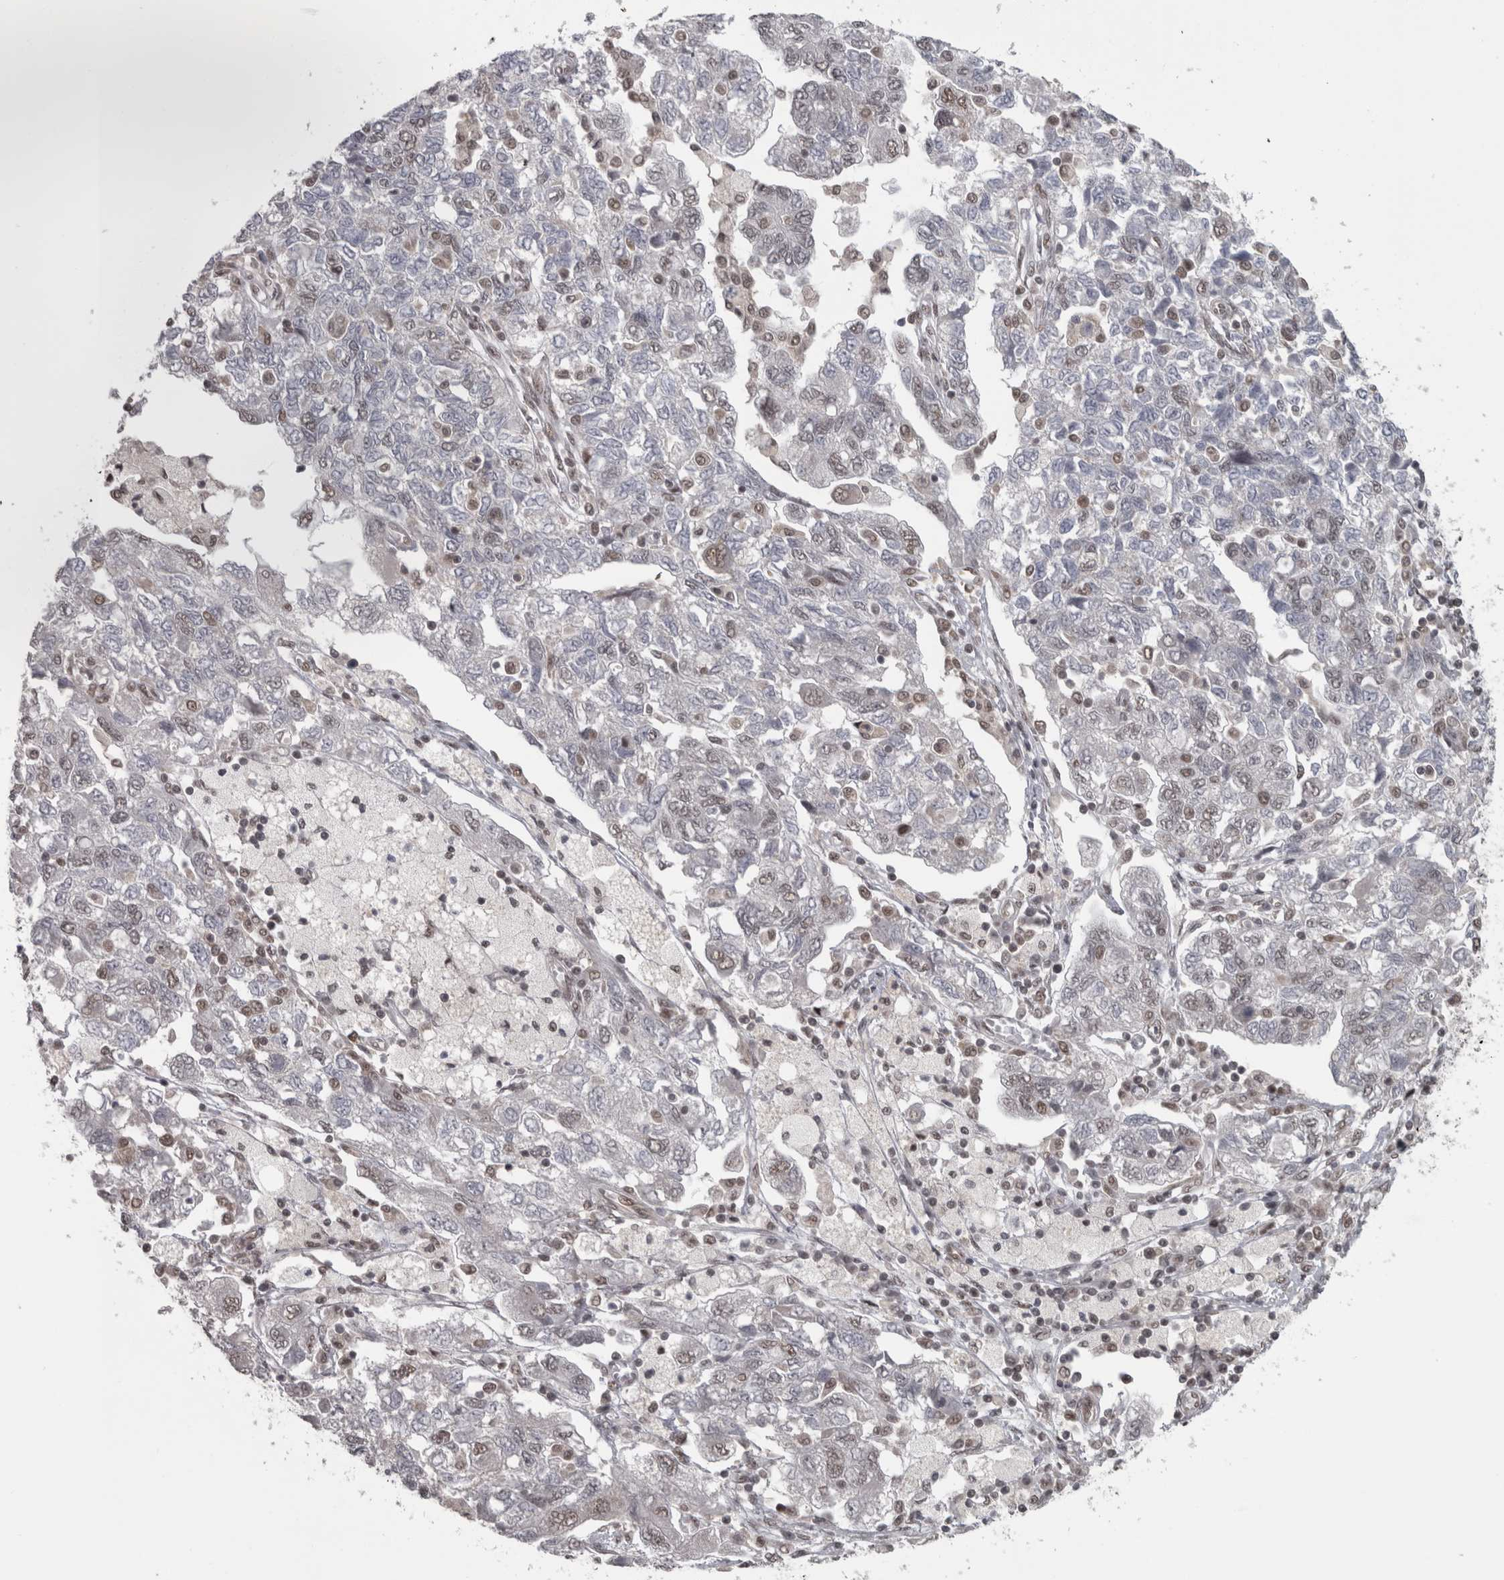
{"staining": {"intensity": "moderate", "quantity": "25%-75%", "location": "nuclear"}, "tissue": "ovarian cancer", "cell_type": "Tumor cells", "image_type": "cancer", "snomed": [{"axis": "morphology", "description": "Carcinoma, NOS"}, {"axis": "morphology", "description": "Cystadenocarcinoma, serous, NOS"}, {"axis": "topography", "description": "Ovary"}], "caption": "High-power microscopy captured an immunohistochemistry (IHC) histopathology image of ovarian carcinoma, revealing moderate nuclear staining in about 25%-75% of tumor cells.", "gene": "MICU3", "patient": {"sex": "female", "age": 69}}